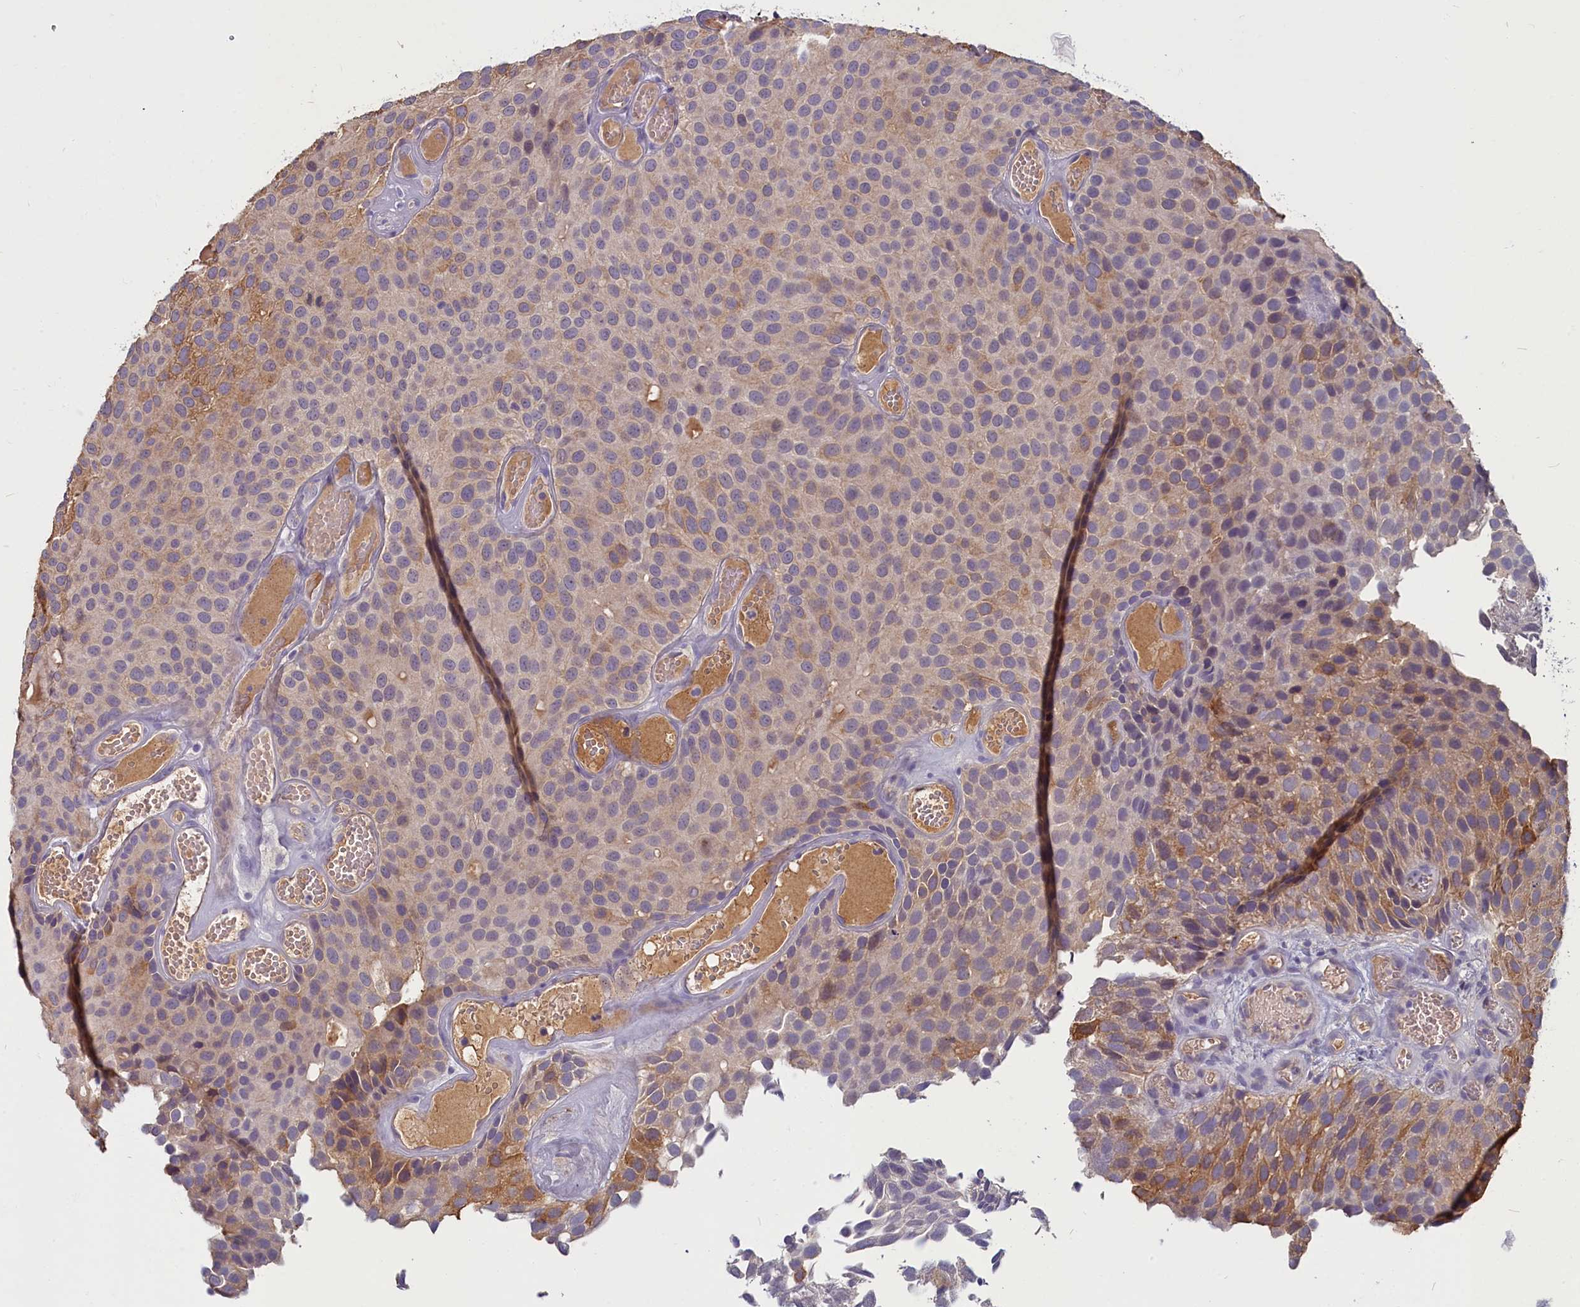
{"staining": {"intensity": "moderate", "quantity": "25%-75%", "location": "cytoplasmic/membranous"}, "tissue": "urothelial cancer", "cell_type": "Tumor cells", "image_type": "cancer", "snomed": [{"axis": "morphology", "description": "Urothelial carcinoma, Low grade"}, {"axis": "topography", "description": "Urinary bladder"}], "caption": "High-power microscopy captured an IHC histopathology image of urothelial cancer, revealing moderate cytoplasmic/membranous staining in approximately 25%-75% of tumor cells. The protein of interest is shown in brown color, while the nuclei are stained blue.", "gene": "SV2C", "patient": {"sex": "male", "age": 89}}